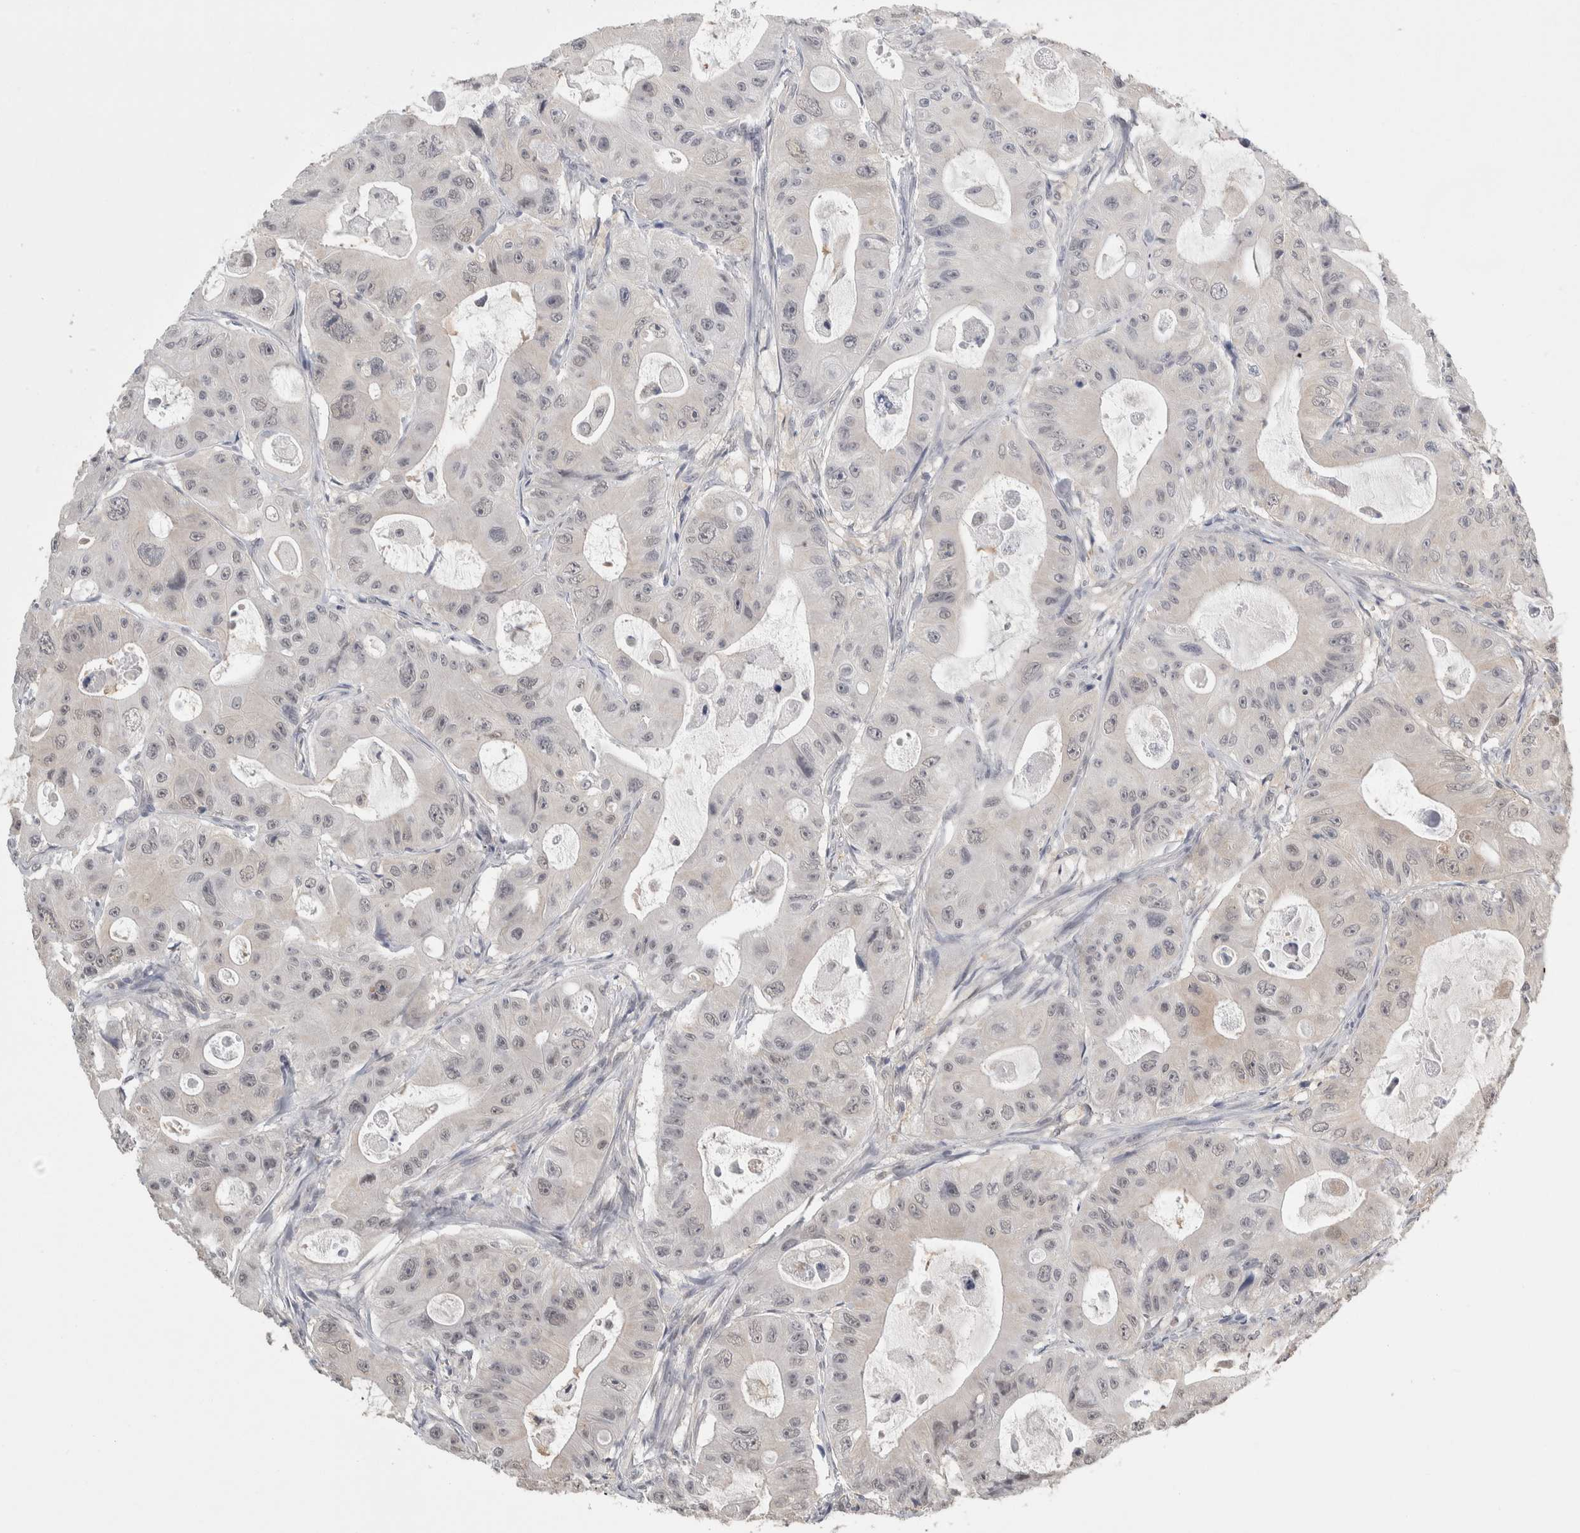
{"staining": {"intensity": "weak", "quantity": "<25%", "location": "nuclear"}, "tissue": "colorectal cancer", "cell_type": "Tumor cells", "image_type": "cancer", "snomed": [{"axis": "morphology", "description": "Adenocarcinoma, NOS"}, {"axis": "topography", "description": "Colon"}], "caption": "A histopathology image of human colorectal cancer is negative for staining in tumor cells.", "gene": "ZNF592", "patient": {"sex": "female", "age": 46}}